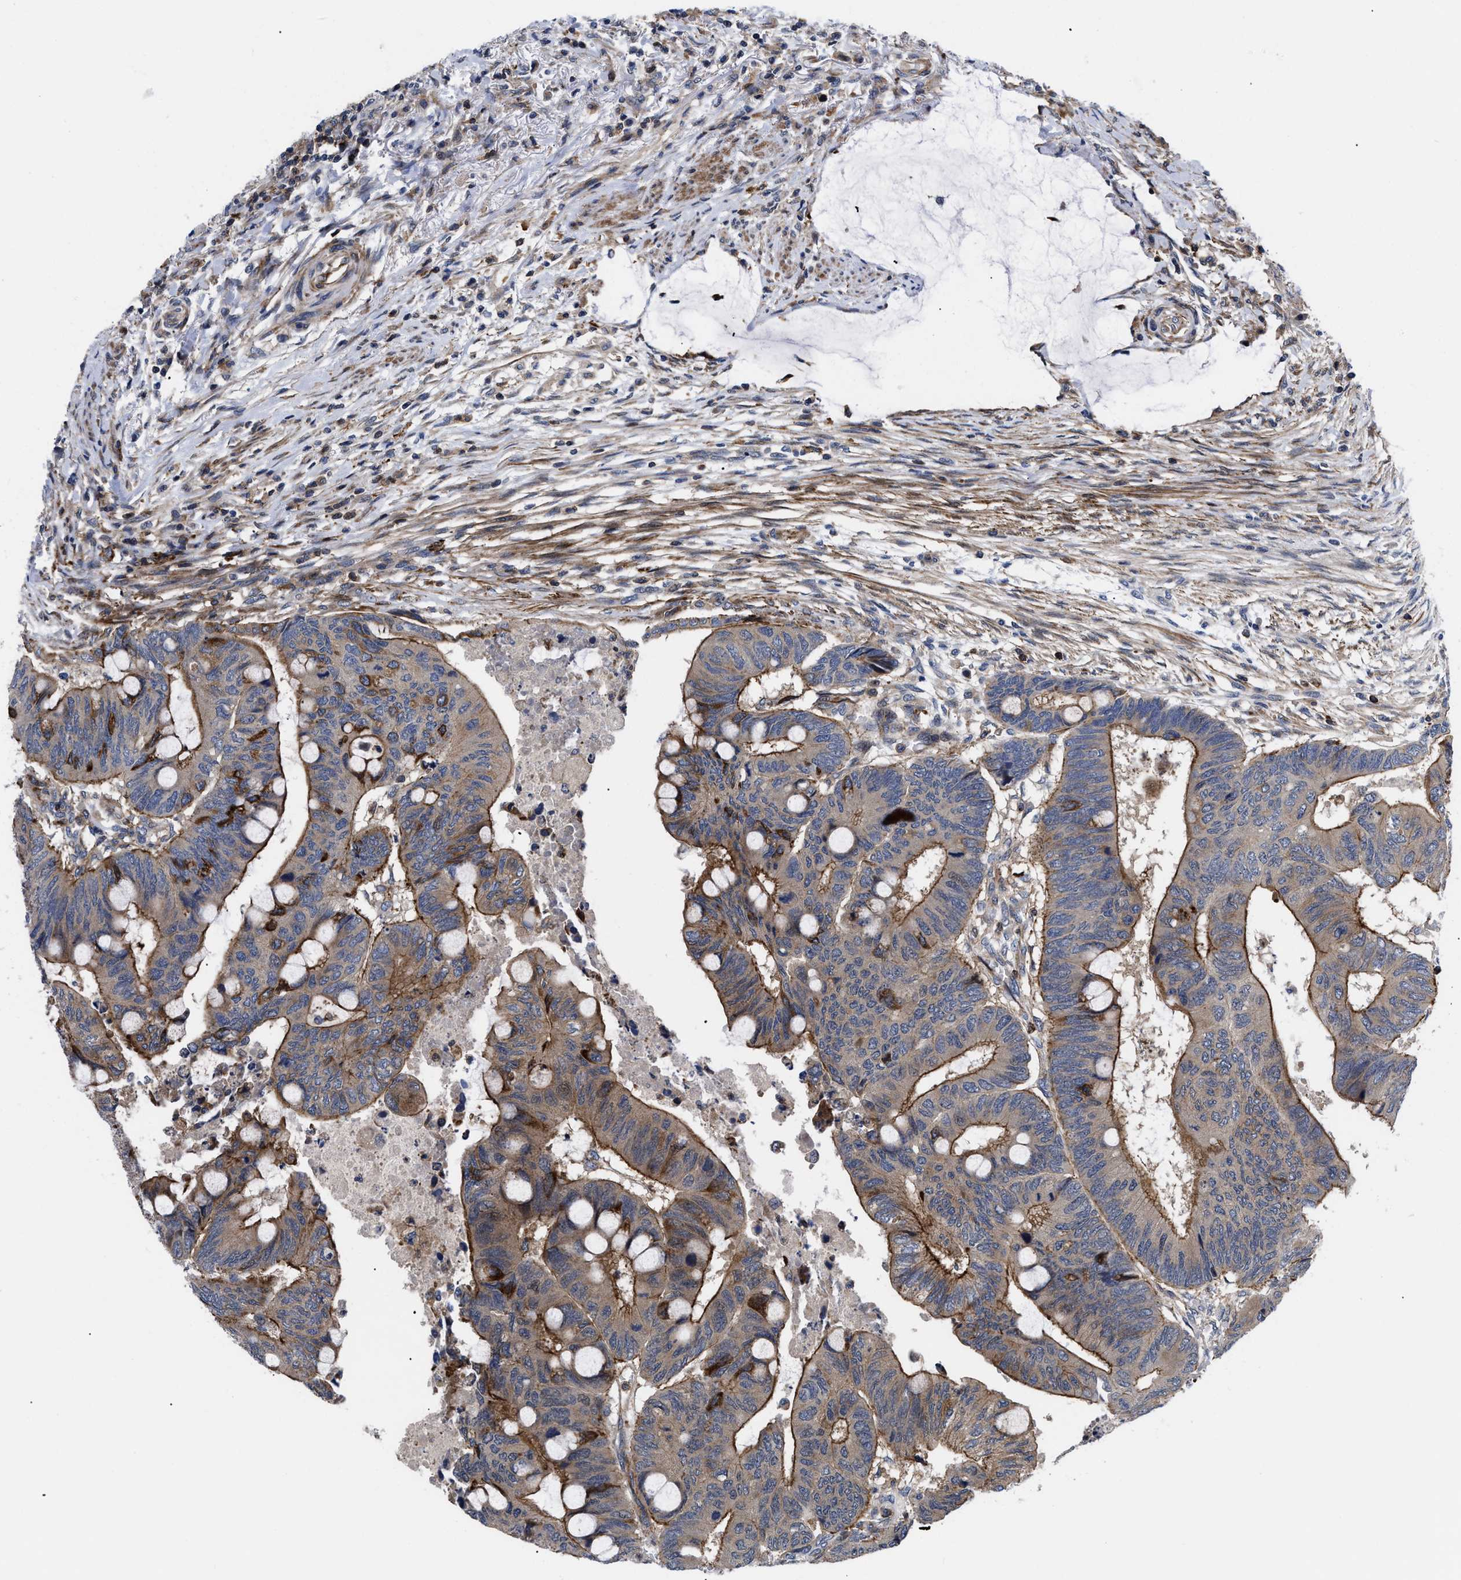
{"staining": {"intensity": "strong", "quantity": "25%-75%", "location": "cytoplasmic/membranous"}, "tissue": "colorectal cancer", "cell_type": "Tumor cells", "image_type": "cancer", "snomed": [{"axis": "morphology", "description": "Normal tissue, NOS"}, {"axis": "morphology", "description": "Adenocarcinoma, NOS"}, {"axis": "topography", "description": "Rectum"}, {"axis": "topography", "description": "Peripheral nerve tissue"}], "caption": "Immunohistochemical staining of human colorectal adenocarcinoma displays strong cytoplasmic/membranous protein staining in approximately 25%-75% of tumor cells.", "gene": "SPAST", "patient": {"sex": "male", "age": 92}}